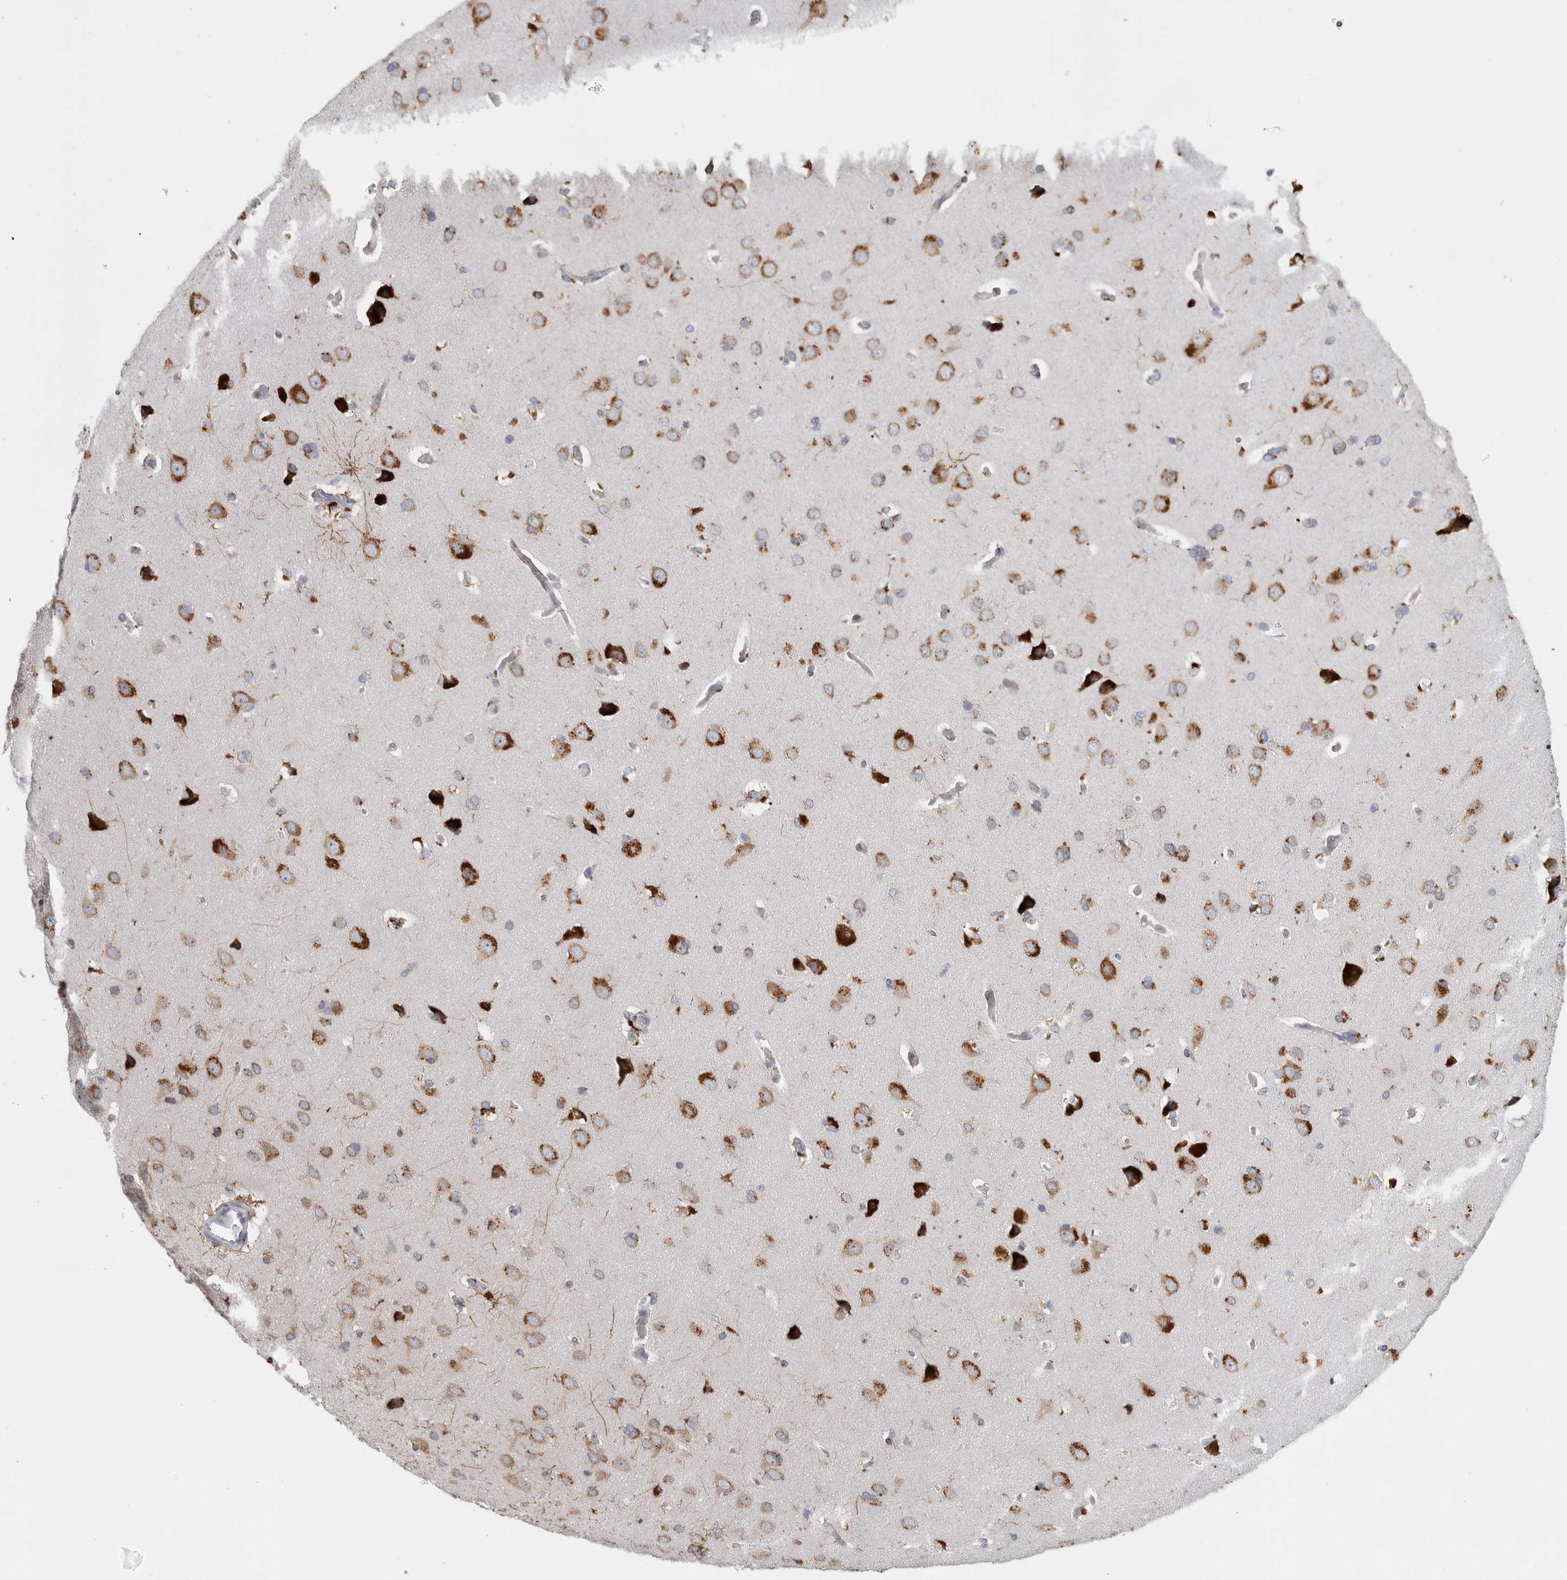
{"staining": {"intensity": "negative", "quantity": "none", "location": "none"}, "tissue": "cerebral cortex", "cell_type": "Endothelial cells", "image_type": "normal", "snomed": [{"axis": "morphology", "description": "Normal tissue, NOS"}, {"axis": "topography", "description": "Cerebral cortex"}], "caption": "DAB immunohistochemical staining of unremarkable cerebral cortex reveals no significant positivity in endothelial cells. (Brightfield microscopy of DAB (3,3'-diaminobenzidine) immunohistochemistry (IHC) at high magnification).", "gene": "ATXN2", "patient": {"sex": "male", "age": 62}}